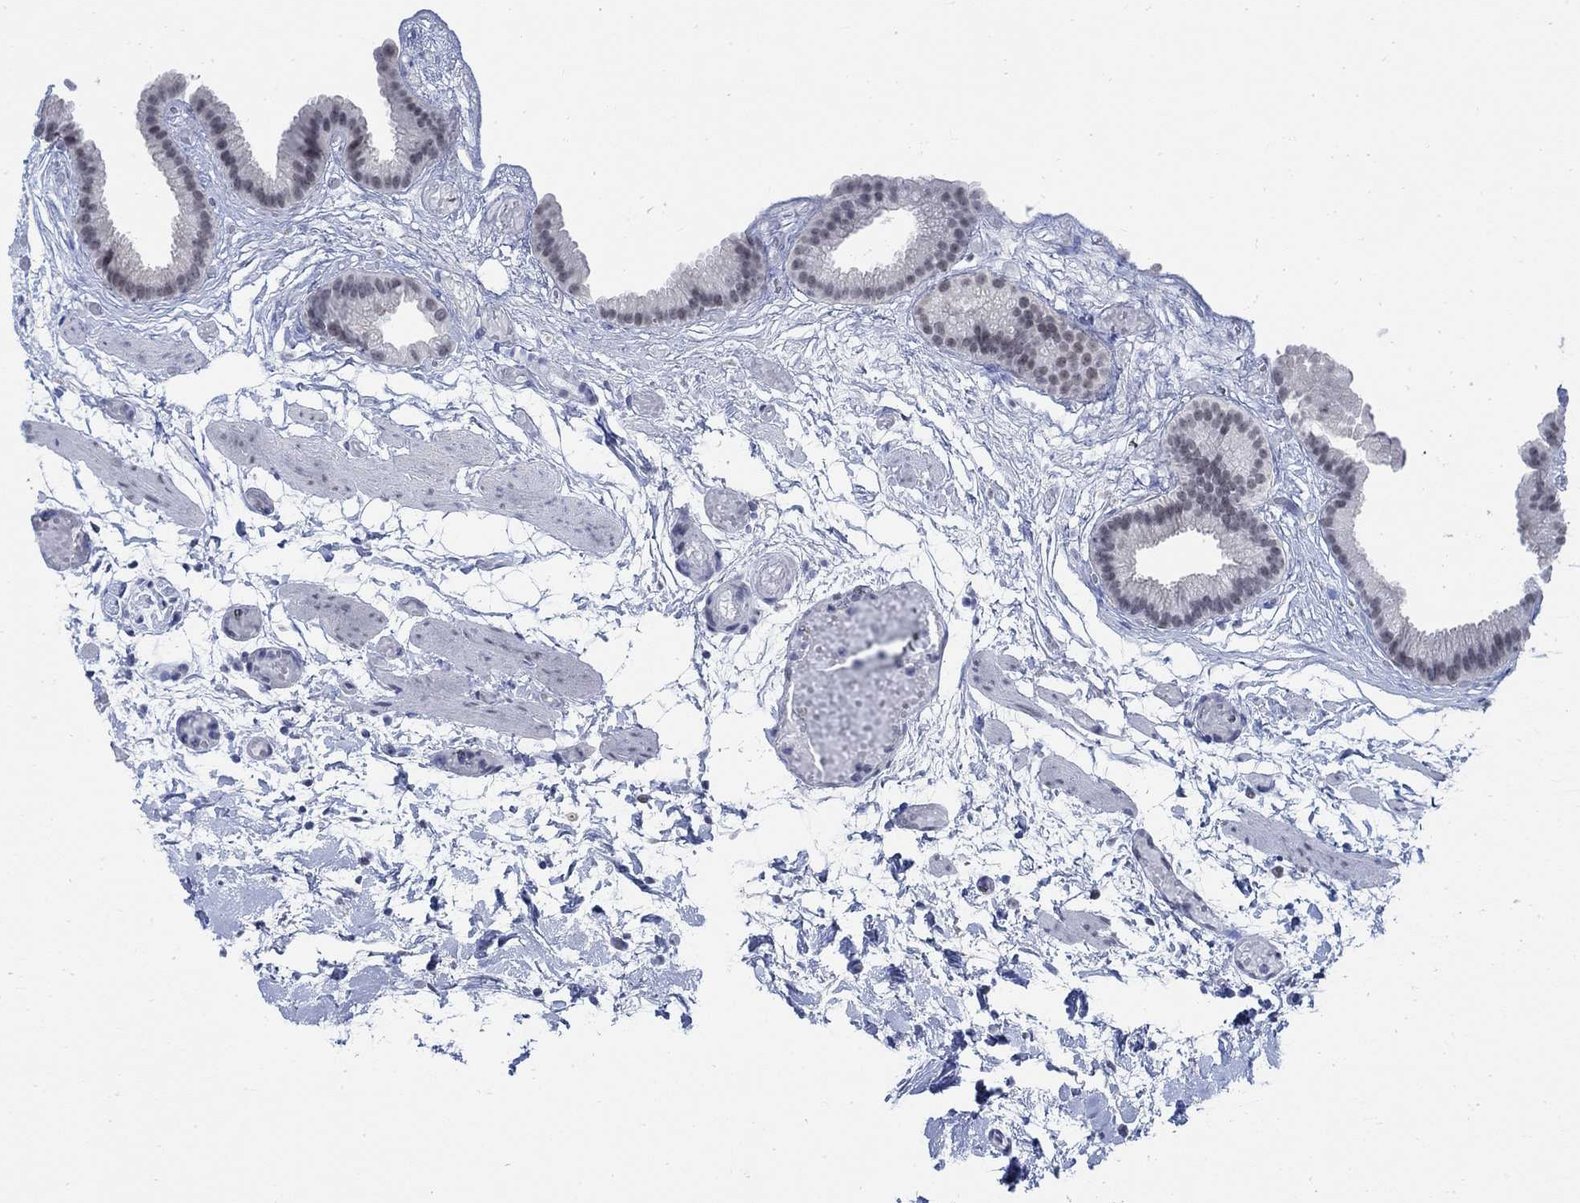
{"staining": {"intensity": "weak", "quantity": "<25%", "location": "nuclear"}, "tissue": "gallbladder", "cell_type": "Glandular cells", "image_type": "normal", "snomed": [{"axis": "morphology", "description": "Normal tissue, NOS"}, {"axis": "topography", "description": "Gallbladder"}], "caption": "Immunohistochemical staining of unremarkable gallbladder demonstrates no significant staining in glandular cells.", "gene": "DLK1", "patient": {"sex": "female", "age": 45}}